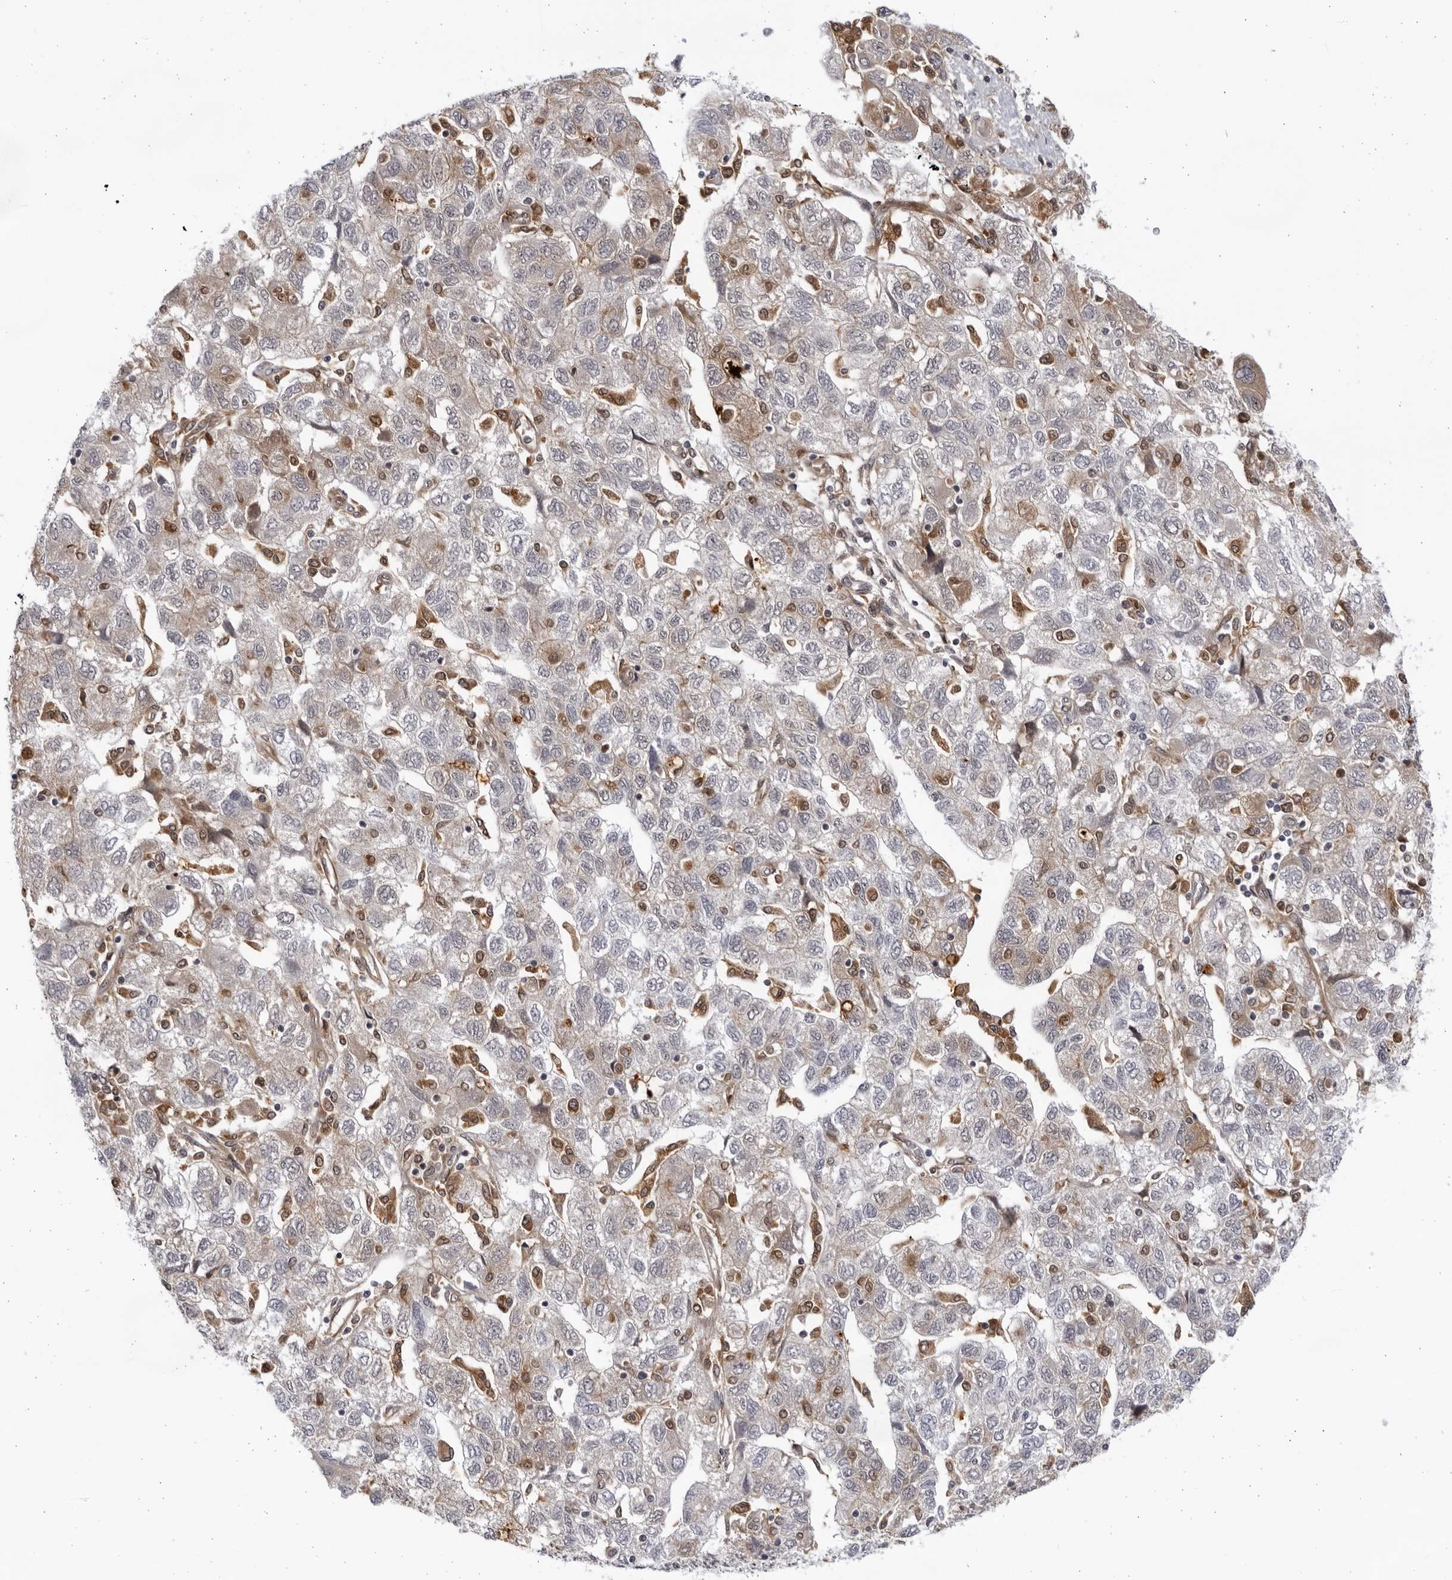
{"staining": {"intensity": "negative", "quantity": "none", "location": "none"}, "tissue": "ovarian cancer", "cell_type": "Tumor cells", "image_type": "cancer", "snomed": [{"axis": "morphology", "description": "Carcinoma, NOS"}, {"axis": "morphology", "description": "Cystadenocarcinoma, serous, NOS"}, {"axis": "topography", "description": "Ovary"}], "caption": "The IHC image has no significant expression in tumor cells of ovarian cancer (serous cystadenocarcinoma) tissue.", "gene": "BMP2K", "patient": {"sex": "female", "age": 69}}